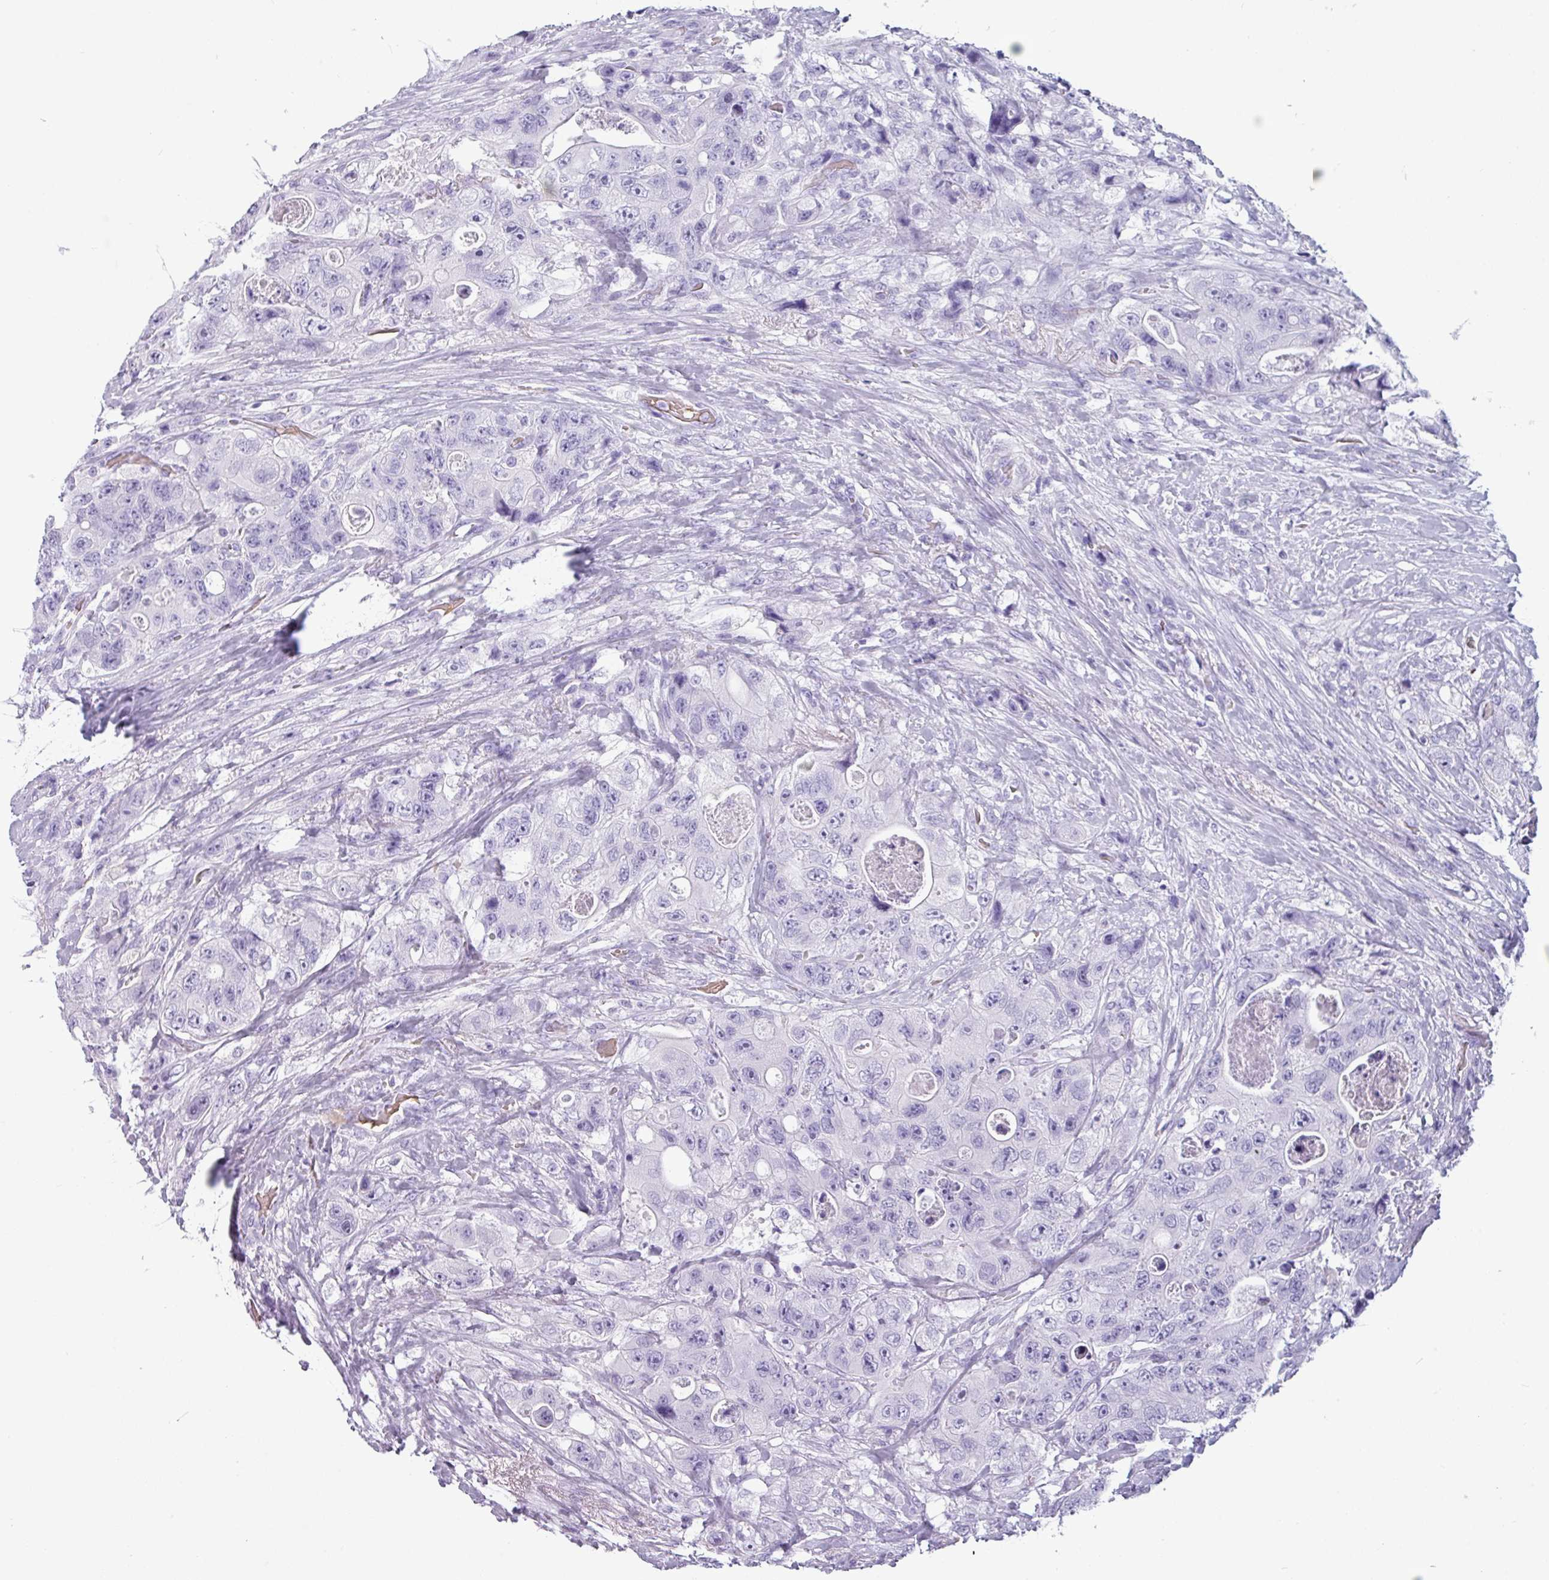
{"staining": {"intensity": "negative", "quantity": "none", "location": "none"}, "tissue": "colorectal cancer", "cell_type": "Tumor cells", "image_type": "cancer", "snomed": [{"axis": "morphology", "description": "Adenocarcinoma, NOS"}, {"axis": "topography", "description": "Colon"}], "caption": "Tumor cells are negative for brown protein staining in adenocarcinoma (colorectal).", "gene": "CRYBB2", "patient": {"sex": "female", "age": 46}}